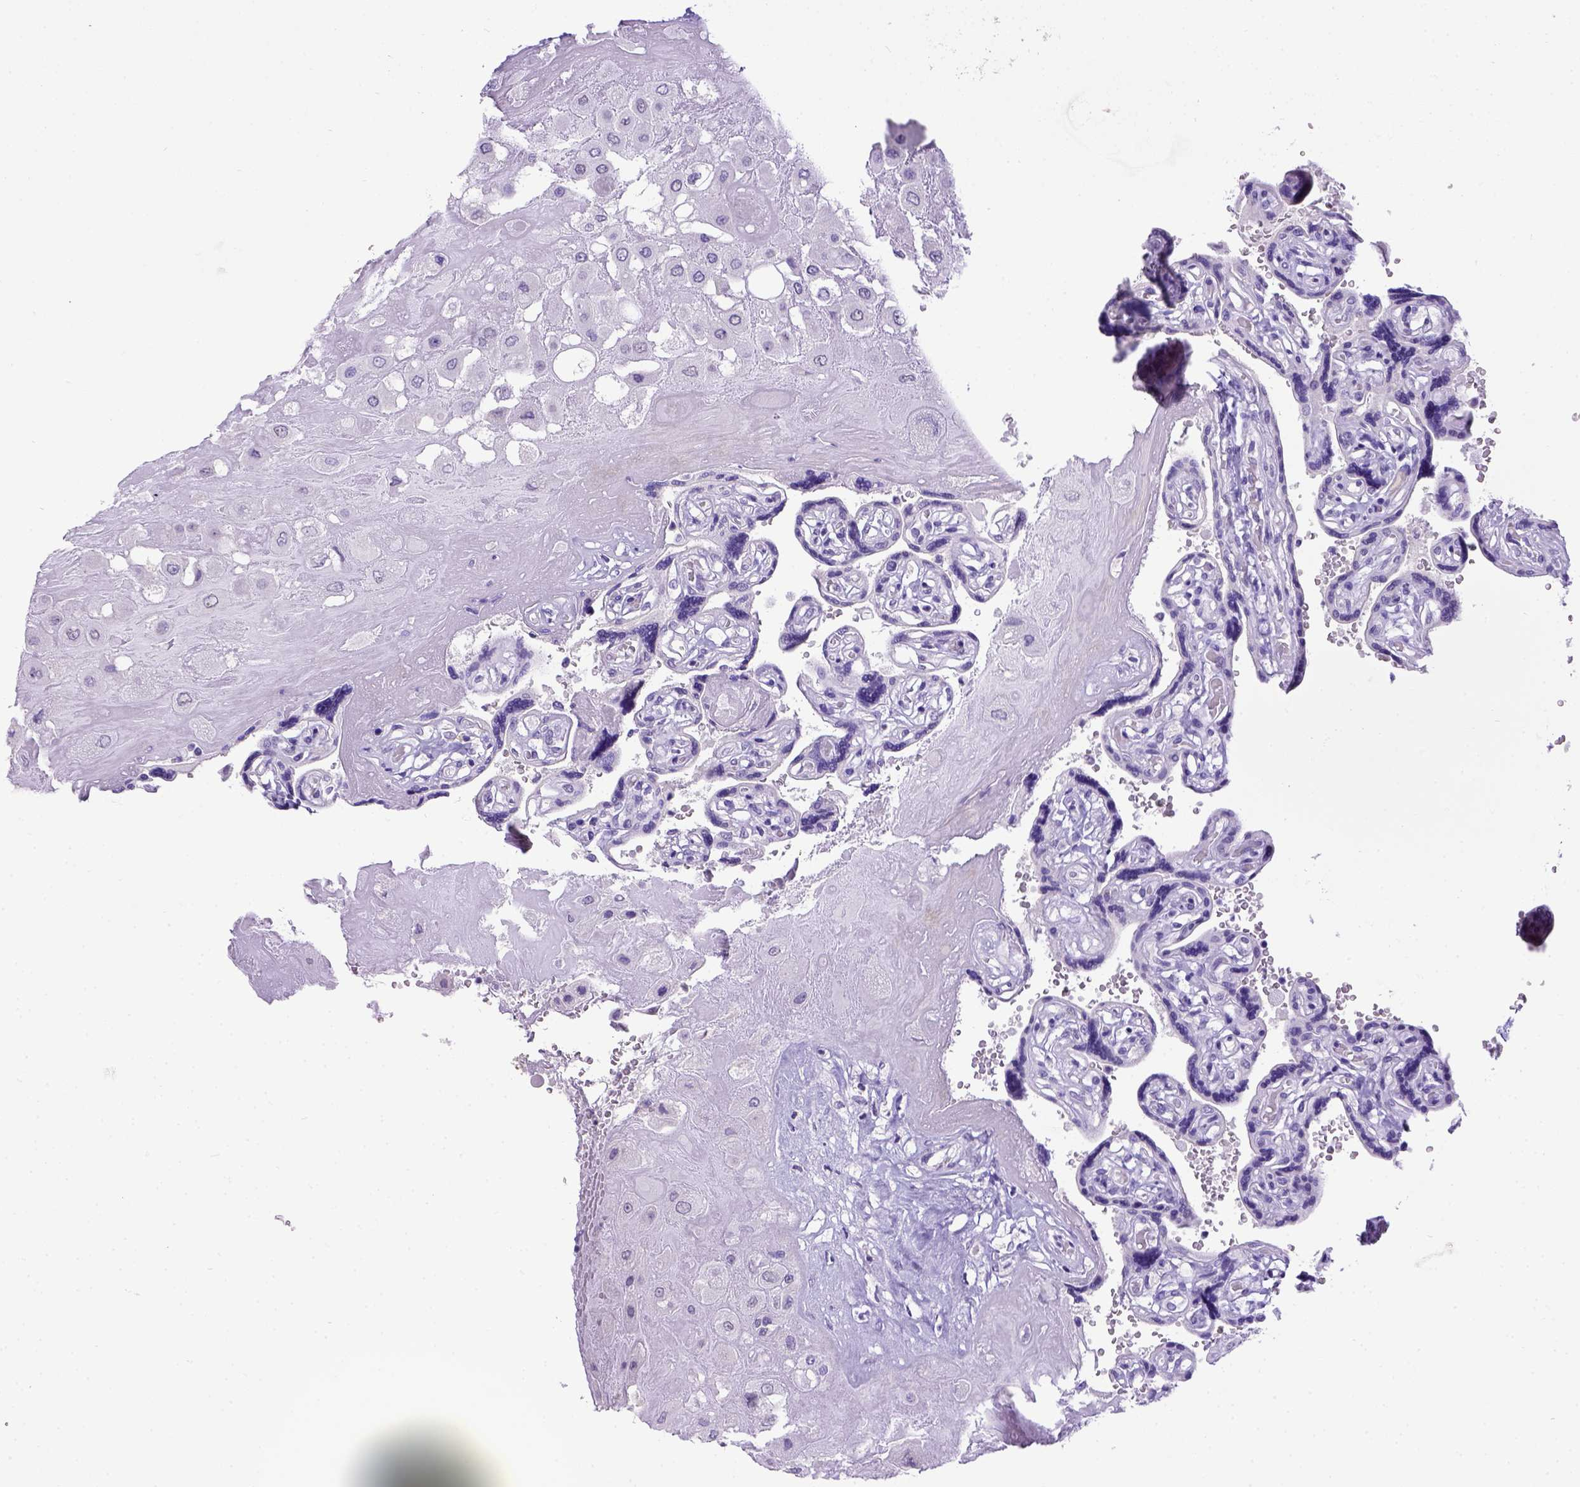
{"staining": {"intensity": "weak", "quantity": "25%-75%", "location": "nuclear"}, "tissue": "placenta", "cell_type": "Decidual cells", "image_type": "normal", "snomed": [{"axis": "morphology", "description": "Normal tissue, NOS"}, {"axis": "topography", "description": "Placenta"}], "caption": "A histopathology image of human placenta stained for a protein demonstrates weak nuclear brown staining in decidual cells.", "gene": "ESR1", "patient": {"sex": "female", "age": 32}}